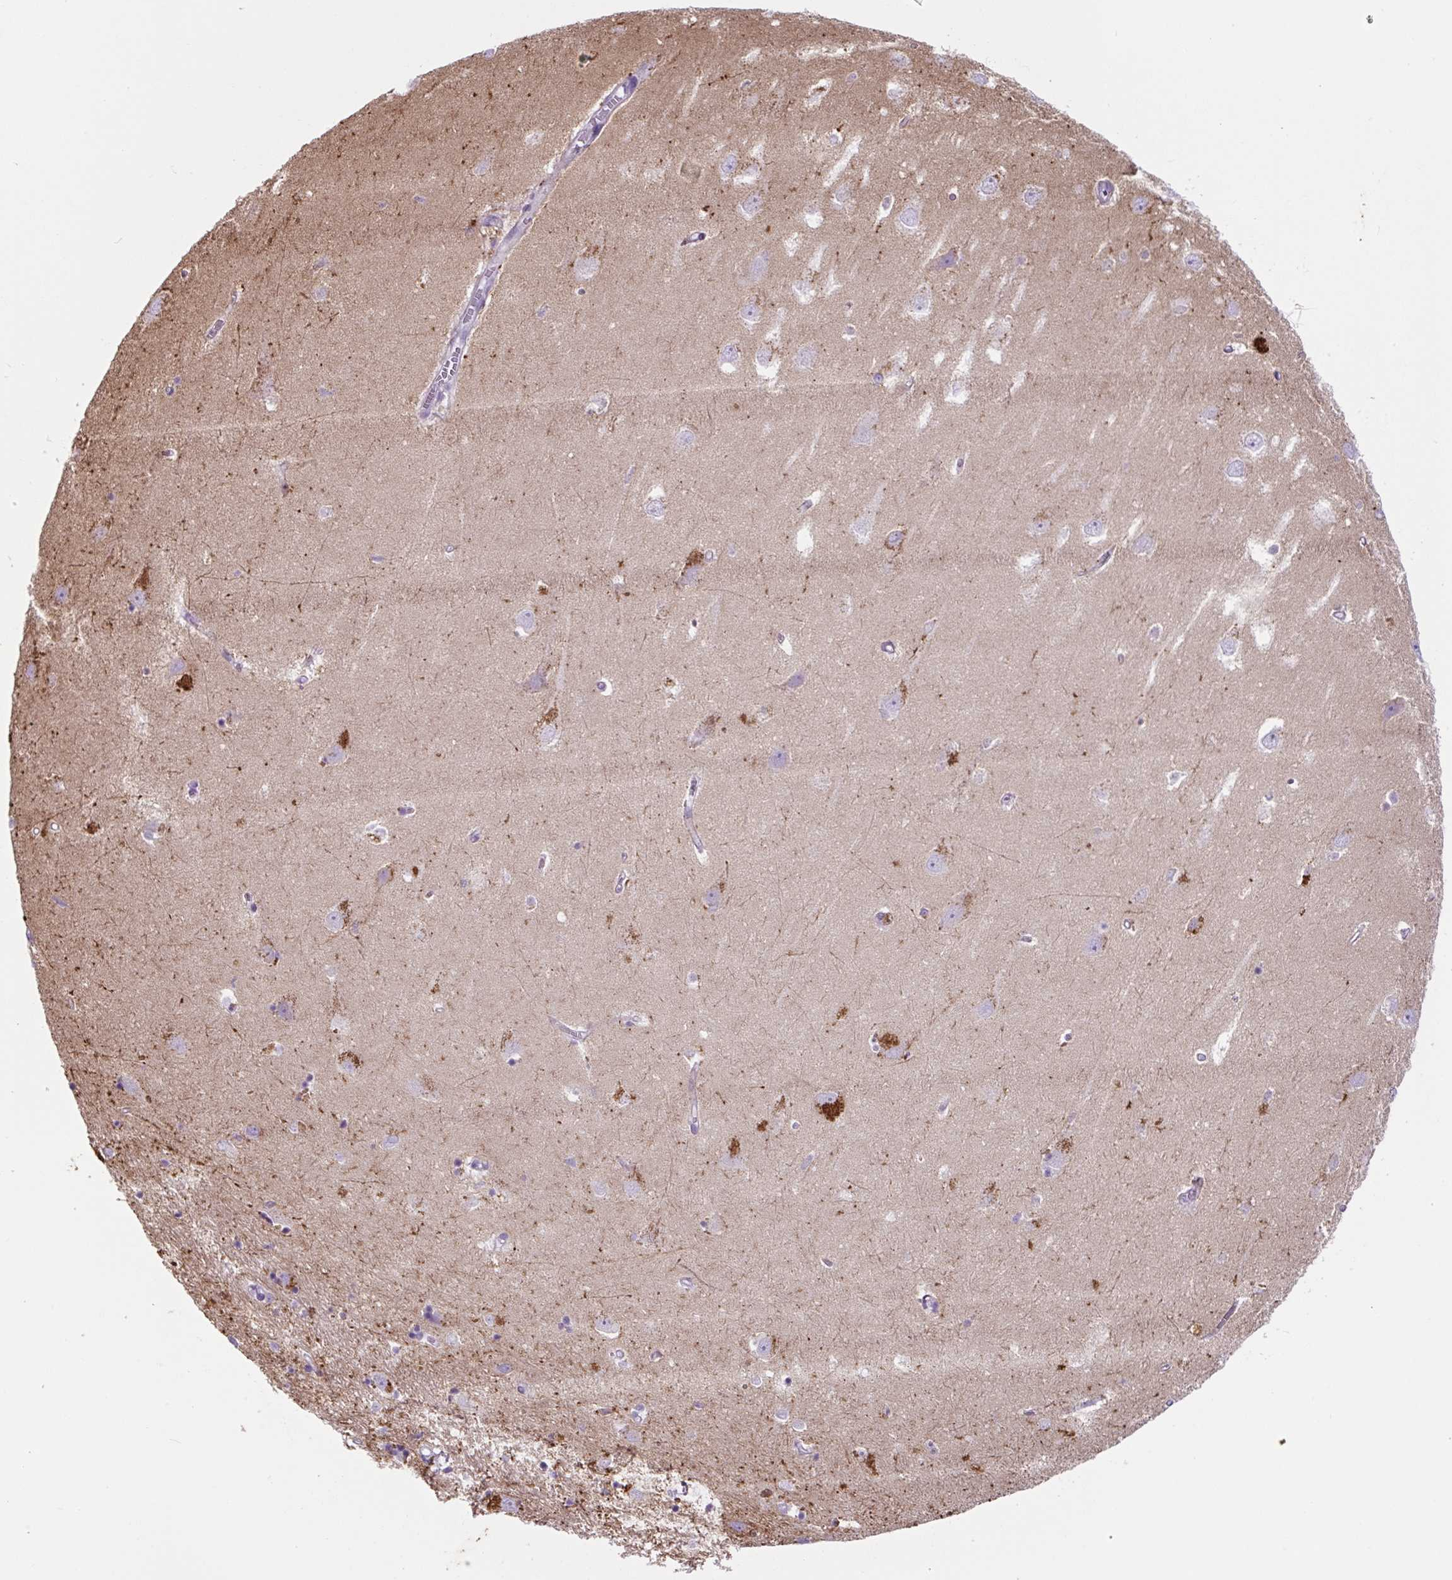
{"staining": {"intensity": "negative", "quantity": "none", "location": "none"}, "tissue": "hippocampus", "cell_type": "Glial cells", "image_type": "normal", "snomed": [{"axis": "morphology", "description": "Normal tissue, NOS"}, {"axis": "topography", "description": "Hippocampus"}], "caption": "Immunohistochemical staining of benign hippocampus shows no significant positivity in glial cells.", "gene": "LCN10", "patient": {"sex": "female", "age": 64}}